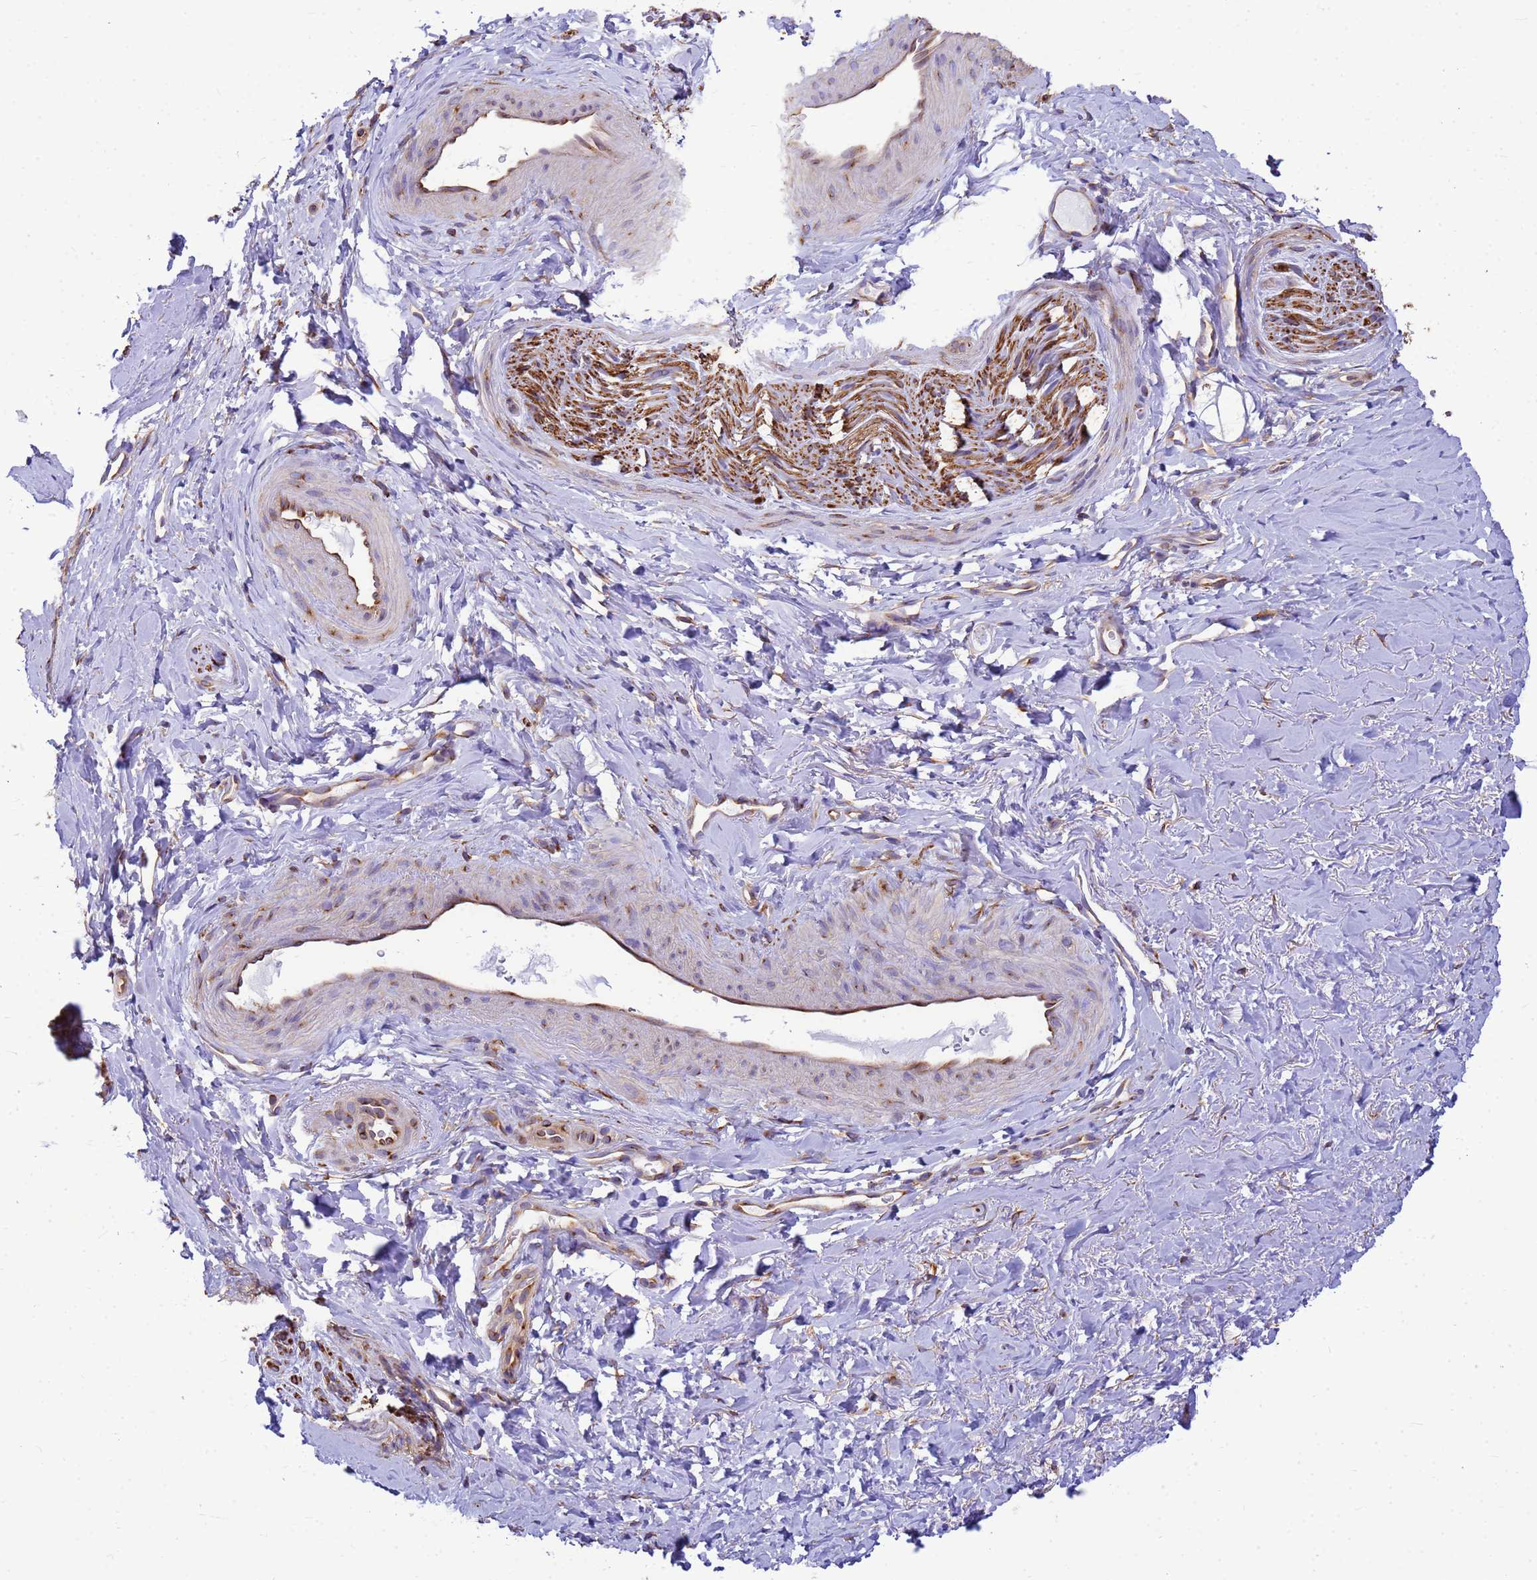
{"staining": {"intensity": "weak", "quantity": "<25%", "location": "cytoplasmic/membranous"}, "tissue": "smooth muscle", "cell_type": "Smooth muscle cells", "image_type": "normal", "snomed": [{"axis": "morphology", "description": "Normal tissue, NOS"}, {"axis": "topography", "description": "Smooth muscle"}, {"axis": "topography", "description": "Peripheral nerve tissue"}], "caption": "Immunohistochemical staining of normal human smooth muscle exhibits no significant staining in smooth muscle cells.", "gene": "ENSG00000198211", "patient": {"sex": "male", "age": 69}}